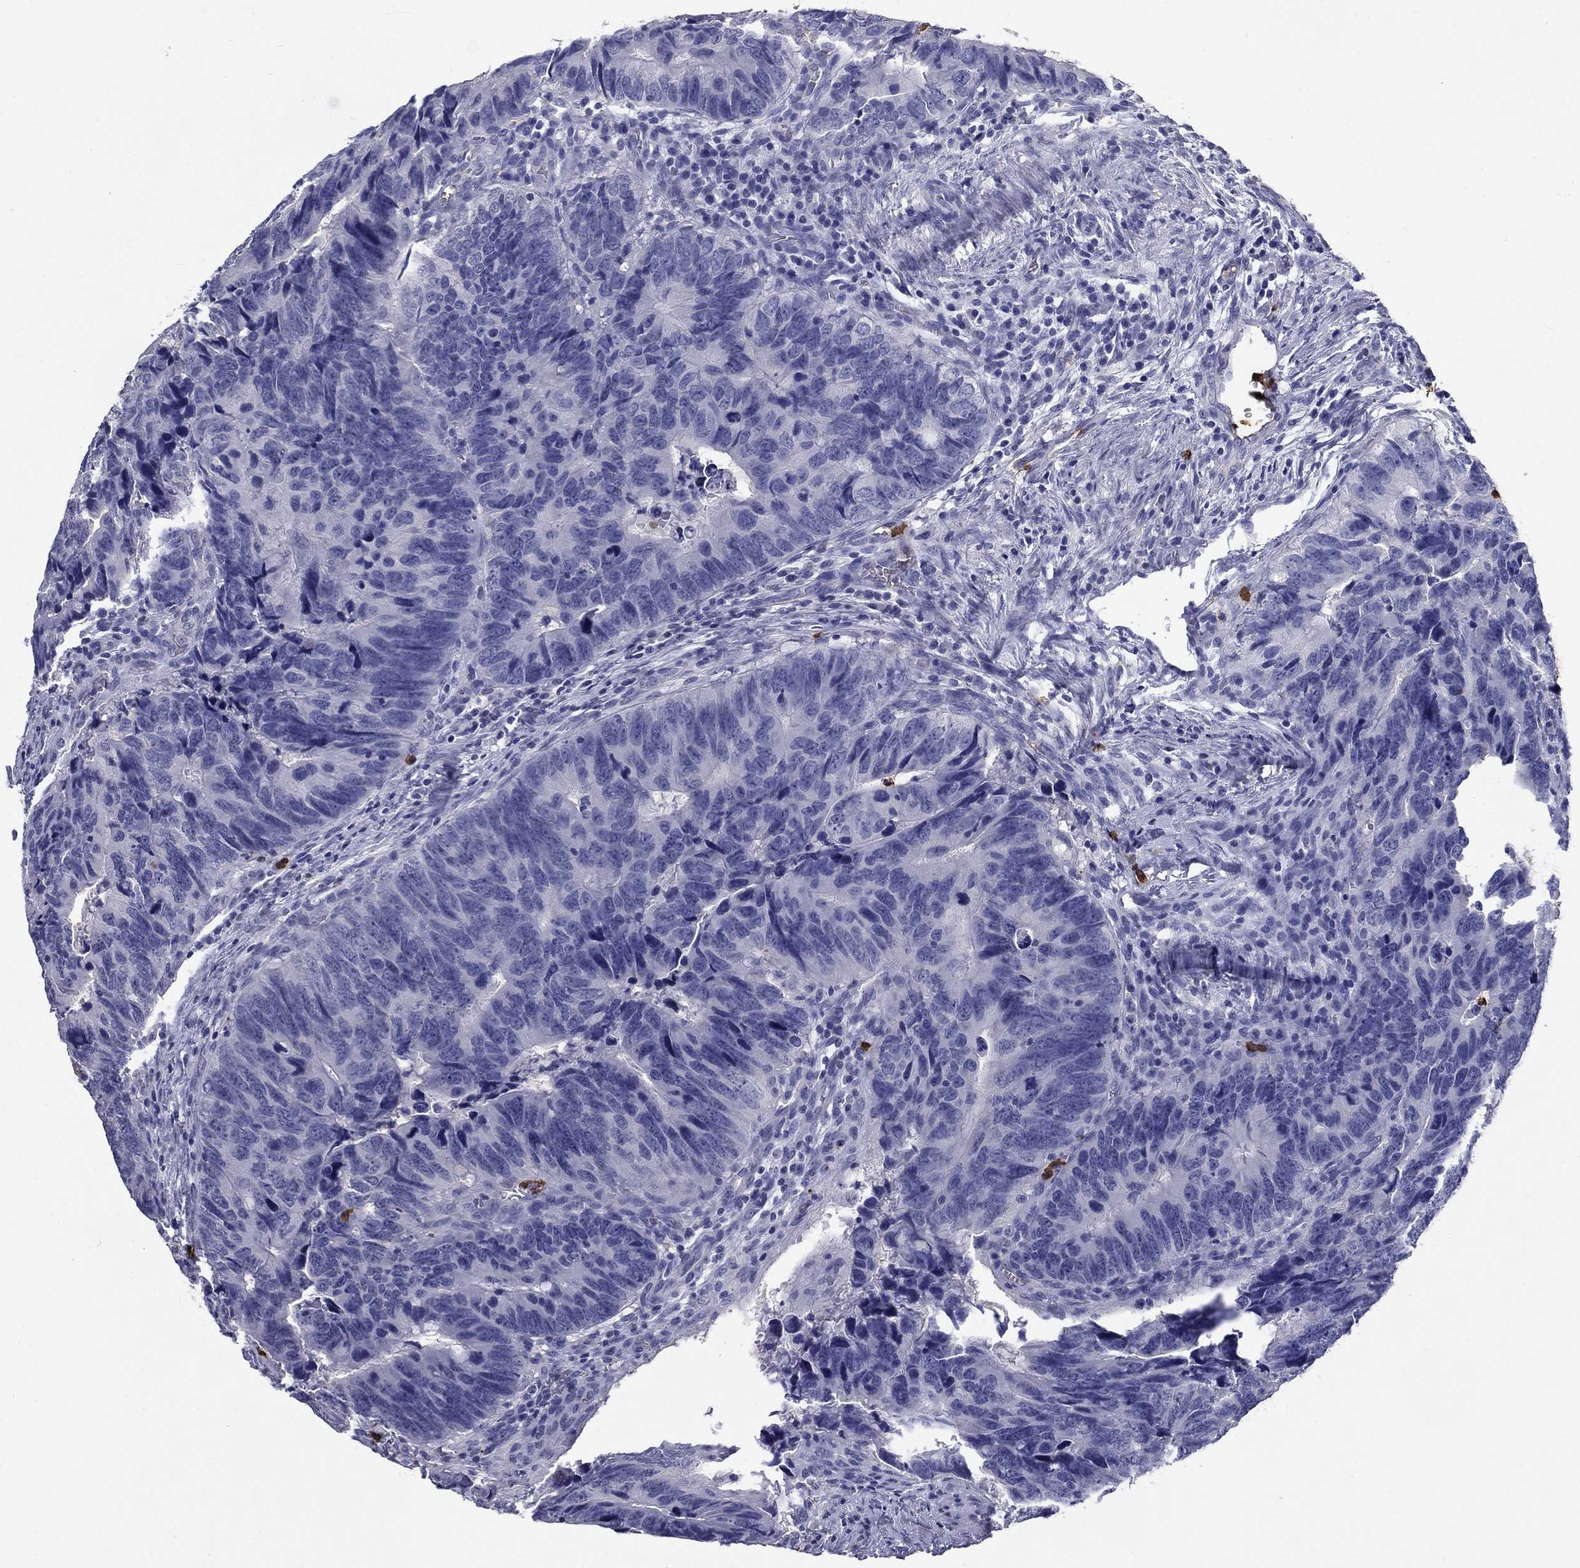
{"staining": {"intensity": "negative", "quantity": "none", "location": "none"}, "tissue": "colorectal cancer", "cell_type": "Tumor cells", "image_type": "cancer", "snomed": [{"axis": "morphology", "description": "Adenocarcinoma, NOS"}, {"axis": "topography", "description": "Colon"}], "caption": "Immunohistochemical staining of human colorectal cancer demonstrates no significant positivity in tumor cells.", "gene": "IGSF8", "patient": {"sex": "female", "age": 82}}